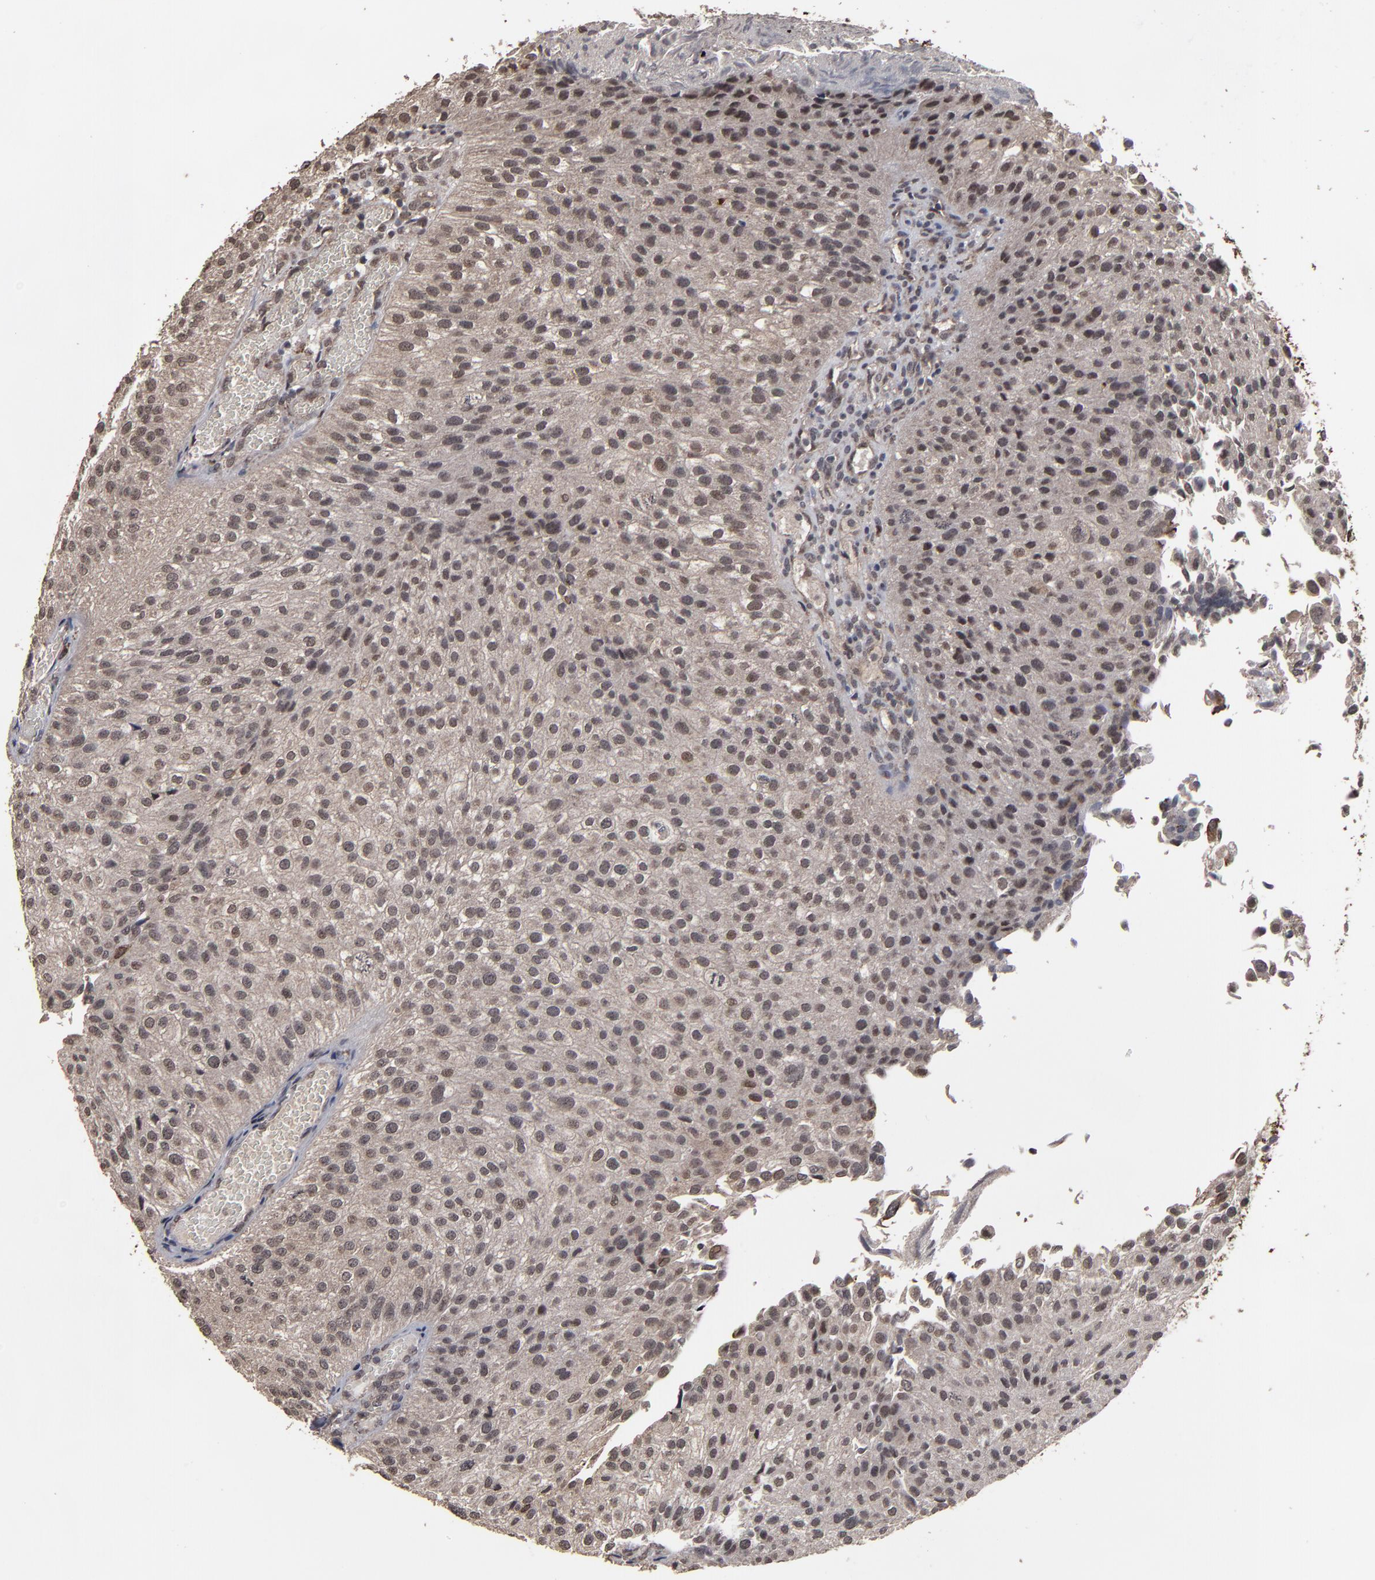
{"staining": {"intensity": "weak", "quantity": ">75%", "location": "cytoplasmic/membranous,nuclear"}, "tissue": "urothelial cancer", "cell_type": "Tumor cells", "image_type": "cancer", "snomed": [{"axis": "morphology", "description": "Urothelial carcinoma, Low grade"}, {"axis": "topography", "description": "Urinary bladder"}], "caption": "Immunohistochemical staining of urothelial cancer exhibits weak cytoplasmic/membranous and nuclear protein expression in approximately >75% of tumor cells. The staining is performed using DAB brown chromogen to label protein expression. The nuclei are counter-stained blue using hematoxylin.", "gene": "SLC22A17", "patient": {"sex": "female", "age": 89}}